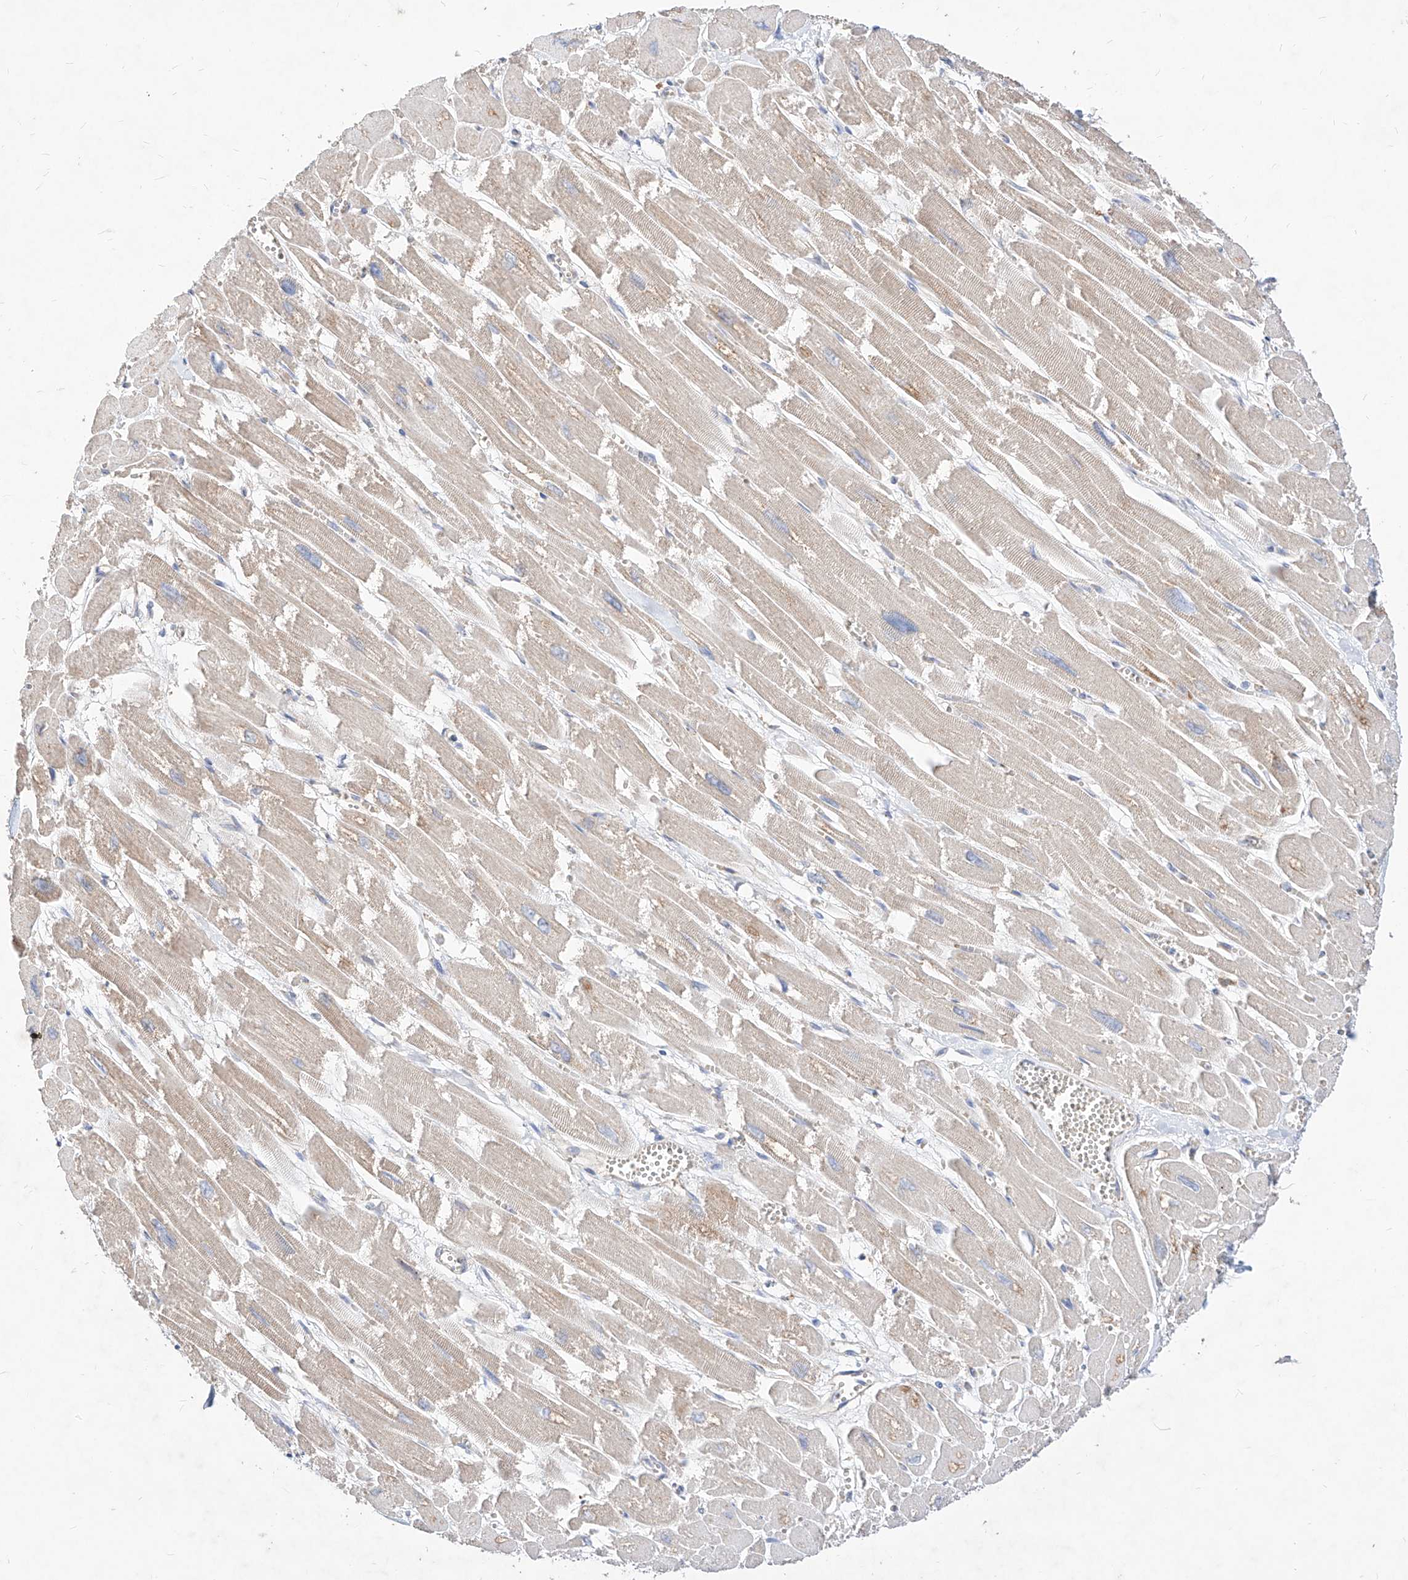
{"staining": {"intensity": "moderate", "quantity": "<25%", "location": "cytoplasmic/membranous"}, "tissue": "heart muscle", "cell_type": "Cardiomyocytes", "image_type": "normal", "snomed": [{"axis": "morphology", "description": "Normal tissue, NOS"}, {"axis": "topography", "description": "Heart"}], "caption": "Immunohistochemical staining of normal human heart muscle reveals low levels of moderate cytoplasmic/membranous staining in about <25% of cardiomyocytes.", "gene": "TSNAX", "patient": {"sex": "male", "age": 54}}